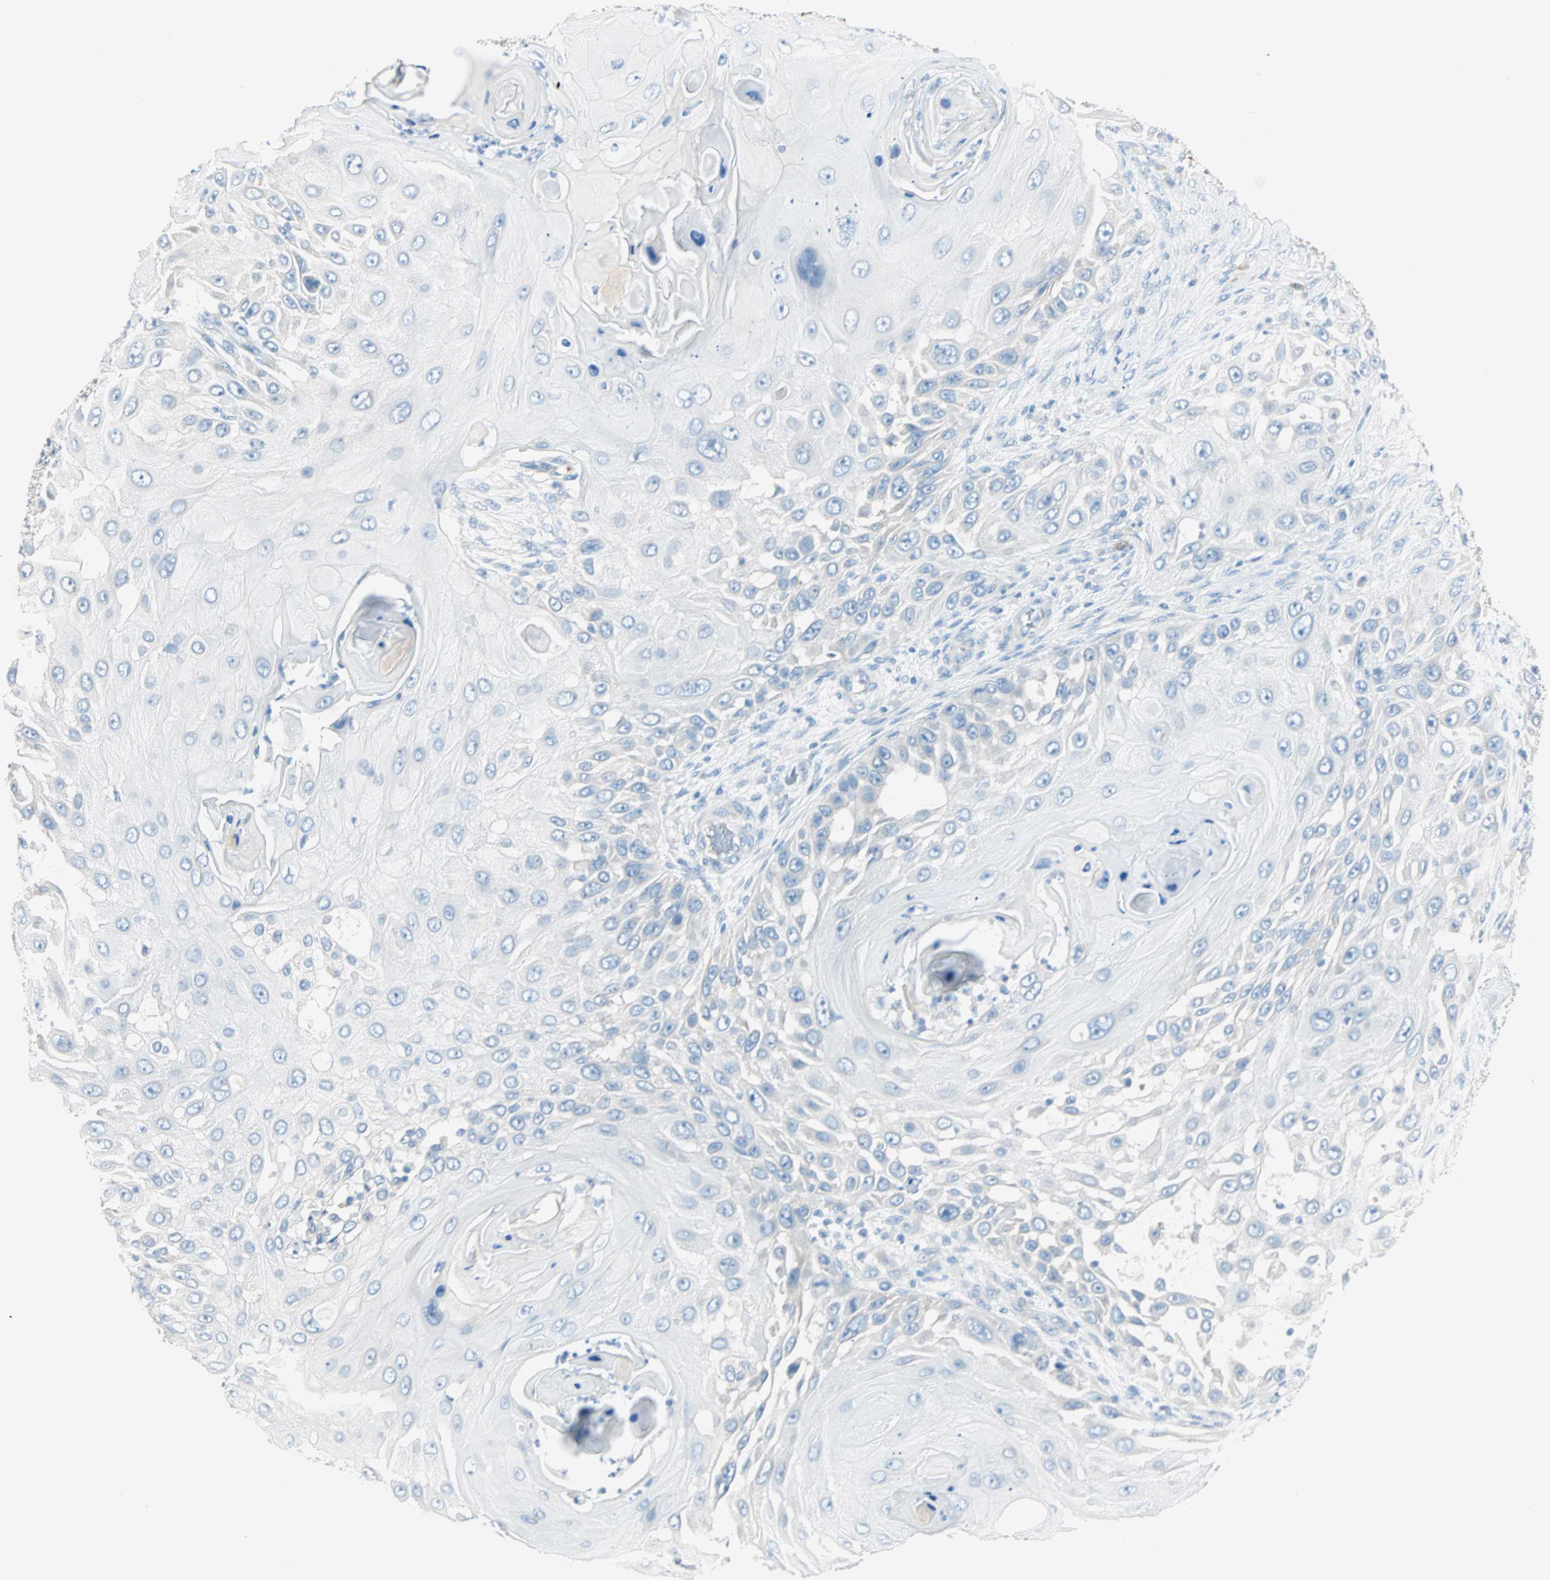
{"staining": {"intensity": "negative", "quantity": "none", "location": "none"}, "tissue": "skin cancer", "cell_type": "Tumor cells", "image_type": "cancer", "snomed": [{"axis": "morphology", "description": "Squamous cell carcinoma, NOS"}, {"axis": "topography", "description": "Skin"}], "caption": "A histopathology image of human skin squamous cell carcinoma is negative for staining in tumor cells.", "gene": "ATF6", "patient": {"sex": "female", "age": 44}}